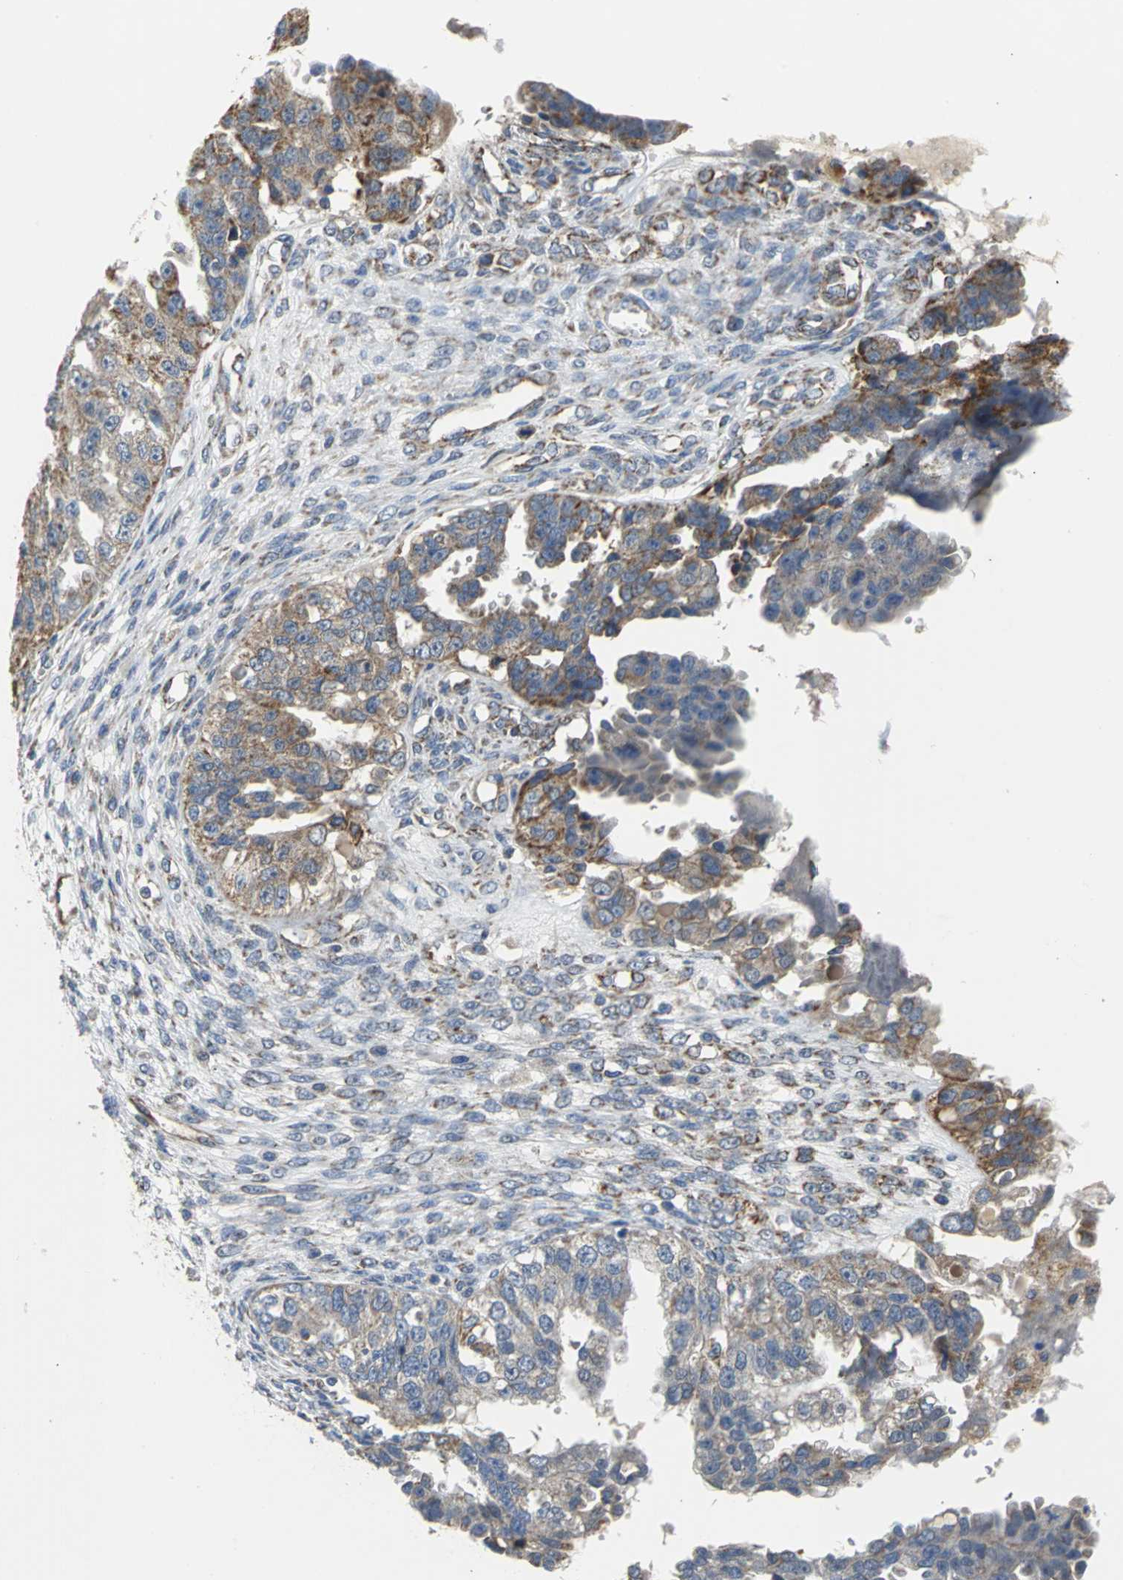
{"staining": {"intensity": "moderate", "quantity": ">75%", "location": "cytoplasmic/membranous"}, "tissue": "ovarian cancer", "cell_type": "Tumor cells", "image_type": "cancer", "snomed": [{"axis": "morphology", "description": "Cystadenocarcinoma, serous, NOS"}, {"axis": "topography", "description": "Ovary"}], "caption": "IHC image of ovarian cancer stained for a protein (brown), which displays medium levels of moderate cytoplasmic/membranous positivity in about >75% of tumor cells.", "gene": "NDUFB5", "patient": {"sex": "female", "age": 58}}